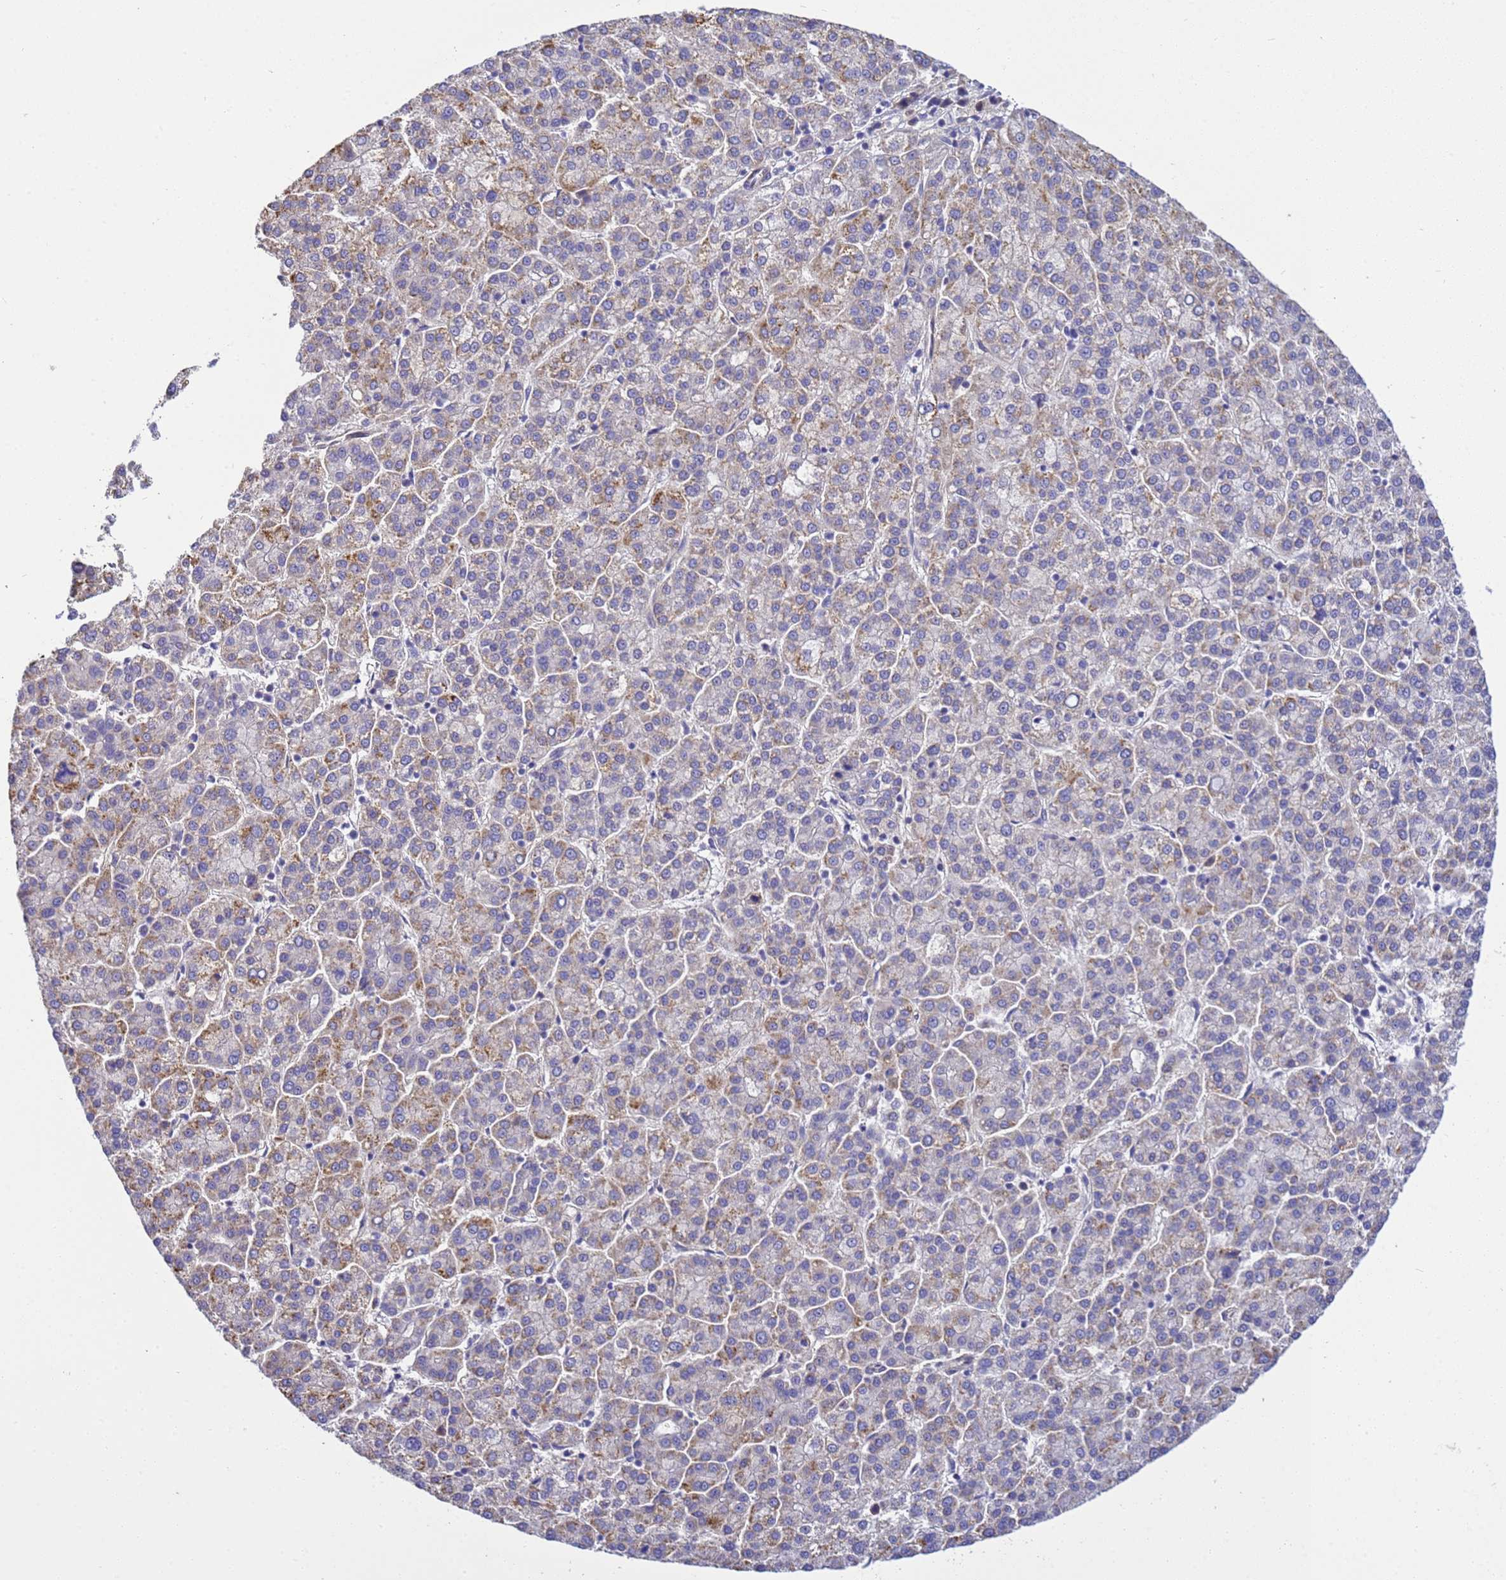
{"staining": {"intensity": "moderate", "quantity": "<25%", "location": "cytoplasmic/membranous"}, "tissue": "liver cancer", "cell_type": "Tumor cells", "image_type": "cancer", "snomed": [{"axis": "morphology", "description": "Carcinoma, Hepatocellular, NOS"}, {"axis": "topography", "description": "Liver"}], "caption": "IHC (DAB (3,3'-diaminobenzidine)) staining of liver hepatocellular carcinoma exhibits moderate cytoplasmic/membranous protein positivity in approximately <25% of tumor cells.", "gene": "TBCD", "patient": {"sex": "female", "age": 58}}